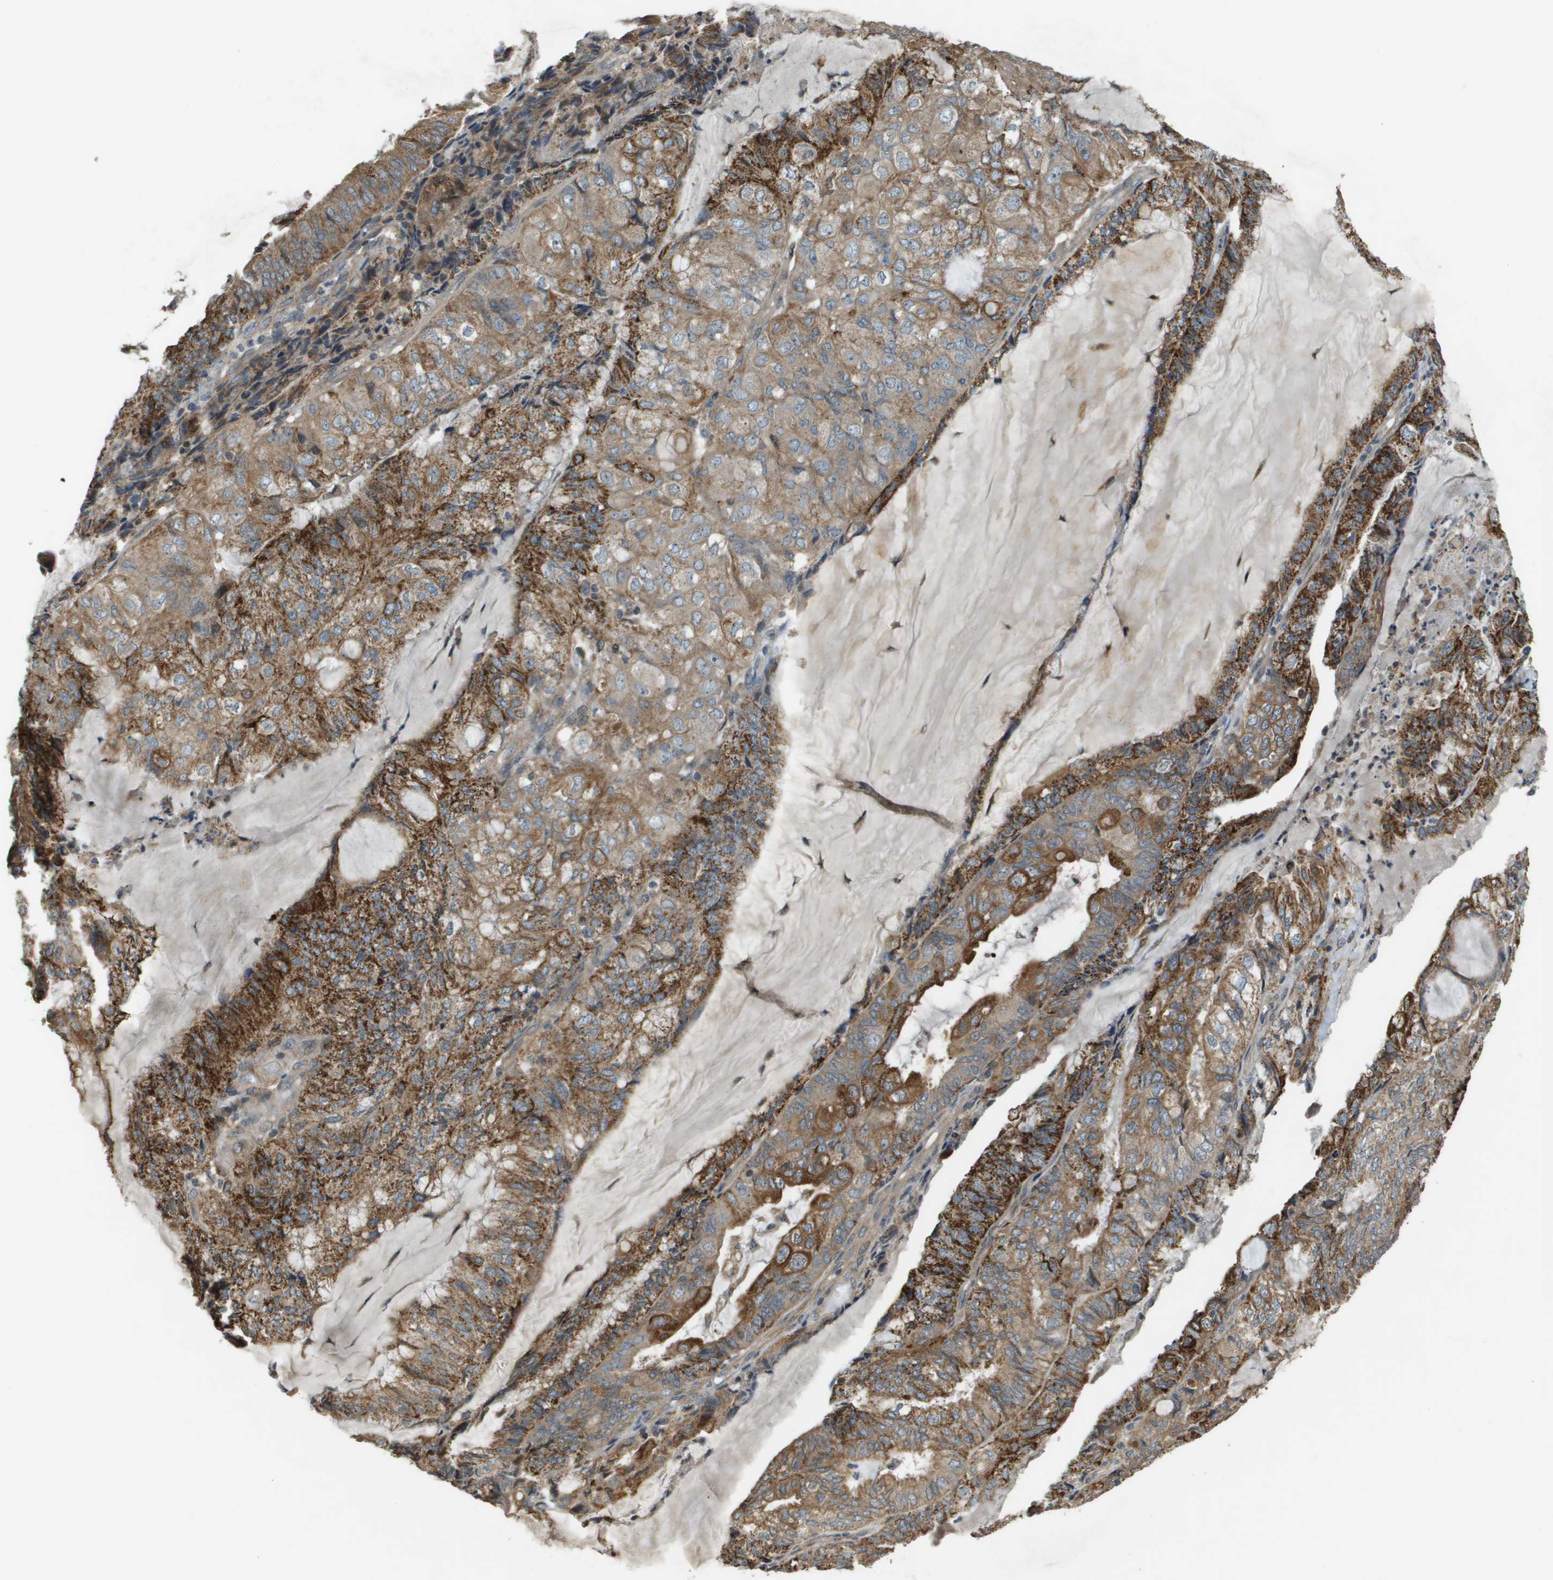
{"staining": {"intensity": "strong", "quantity": ">75%", "location": "cytoplasmic/membranous"}, "tissue": "endometrial cancer", "cell_type": "Tumor cells", "image_type": "cancer", "snomed": [{"axis": "morphology", "description": "Adenocarcinoma, NOS"}, {"axis": "topography", "description": "Endometrium"}], "caption": "Tumor cells display high levels of strong cytoplasmic/membranous expression in approximately >75% of cells in human adenocarcinoma (endometrial). Immunohistochemistry (ihc) stains the protein in brown and the nuclei are stained blue.", "gene": "CDKN2C", "patient": {"sex": "female", "age": 81}}